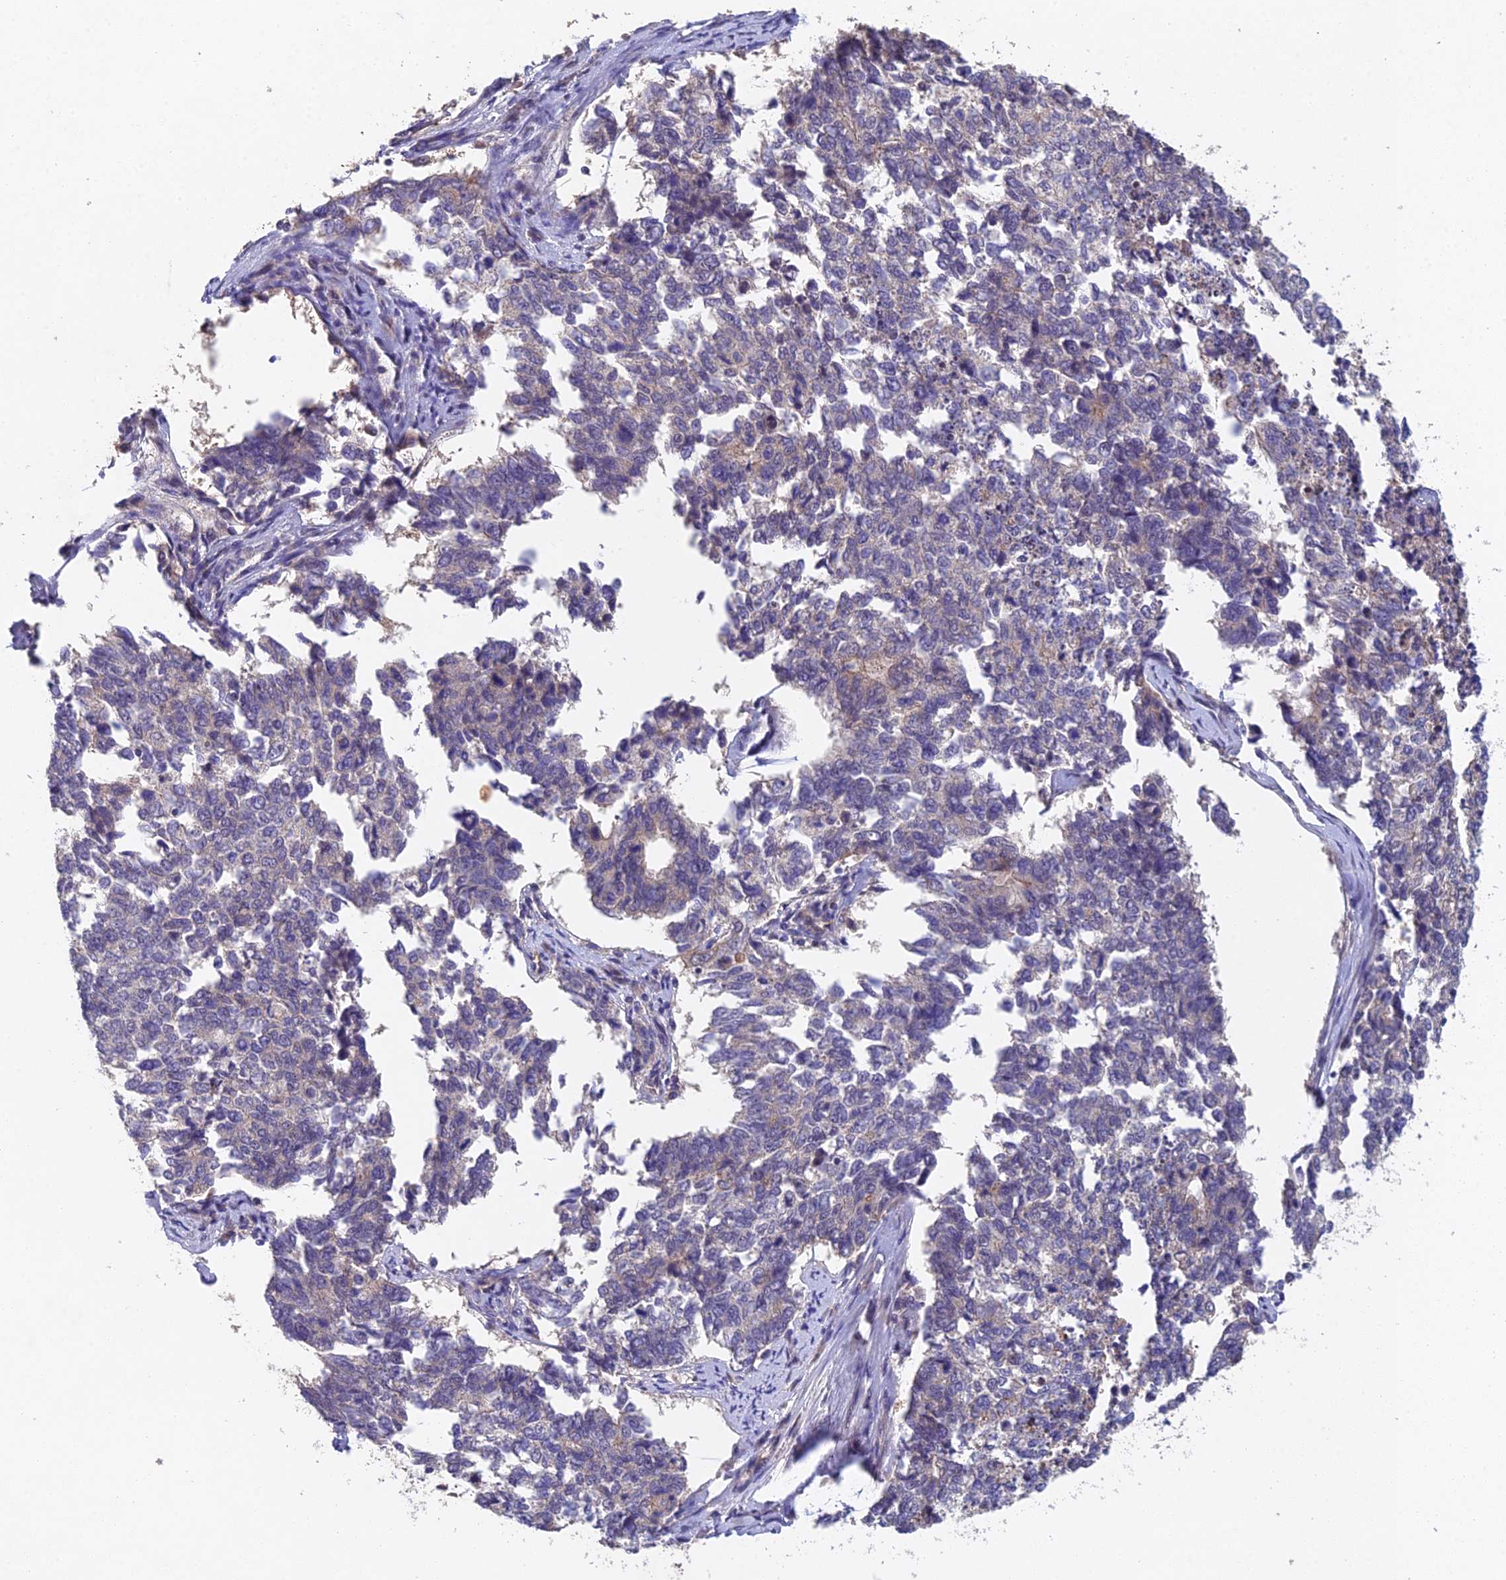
{"staining": {"intensity": "weak", "quantity": "<25%", "location": "cytoplasmic/membranous"}, "tissue": "cervical cancer", "cell_type": "Tumor cells", "image_type": "cancer", "snomed": [{"axis": "morphology", "description": "Squamous cell carcinoma, NOS"}, {"axis": "topography", "description": "Cervix"}], "caption": "Cervical cancer (squamous cell carcinoma) stained for a protein using immunohistochemistry (IHC) shows no staining tumor cells.", "gene": "NSMCE1", "patient": {"sex": "female", "age": 63}}